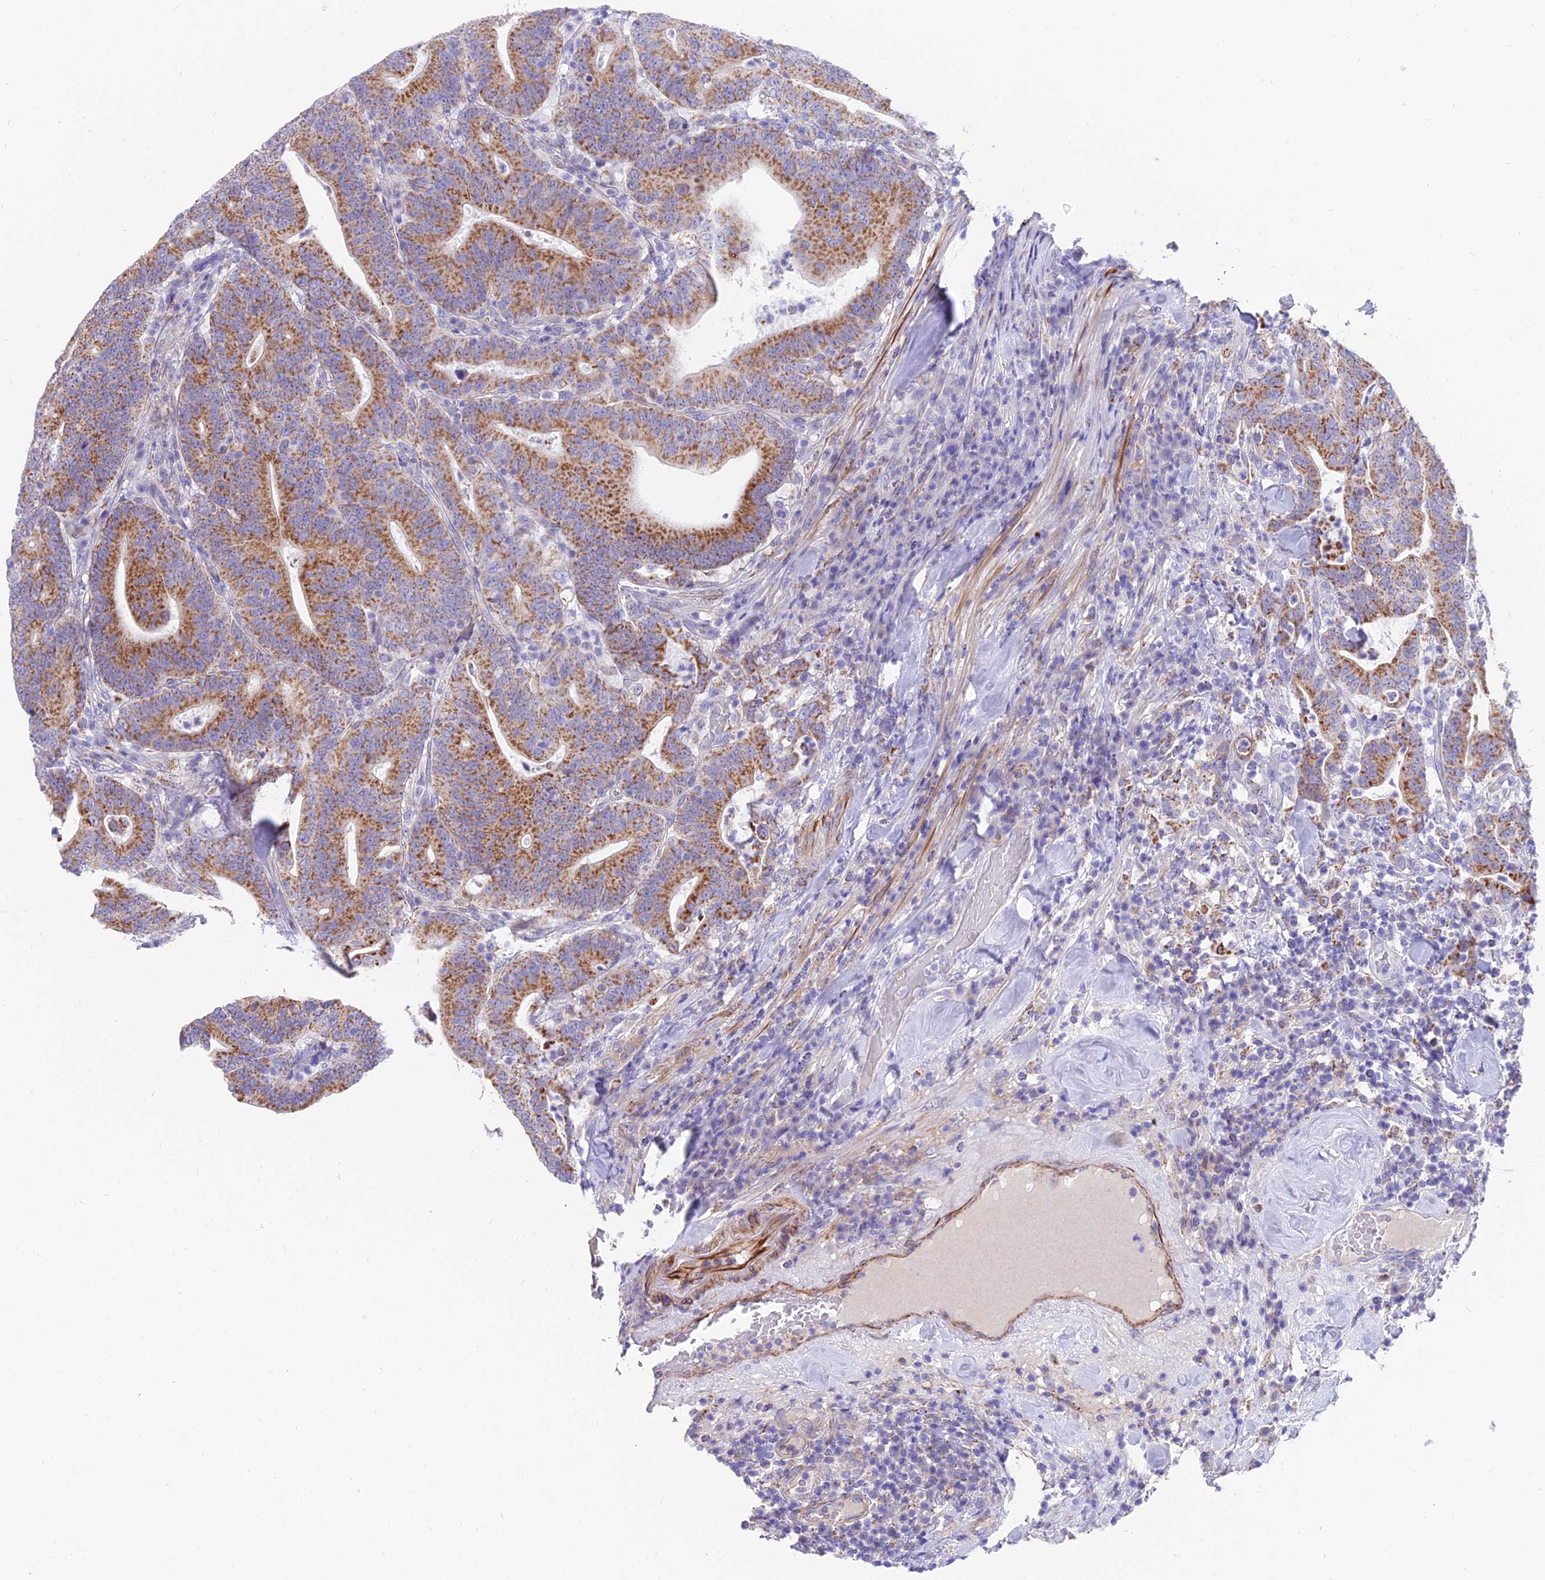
{"staining": {"intensity": "strong", "quantity": ">75%", "location": "cytoplasmic/membranous"}, "tissue": "colorectal cancer", "cell_type": "Tumor cells", "image_type": "cancer", "snomed": [{"axis": "morphology", "description": "Adenocarcinoma, NOS"}, {"axis": "topography", "description": "Colon"}], "caption": "This photomicrograph exhibits immunohistochemistry (IHC) staining of adenocarcinoma (colorectal), with high strong cytoplasmic/membranous expression in approximately >75% of tumor cells.", "gene": "TIGD6", "patient": {"sex": "female", "age": 66}}